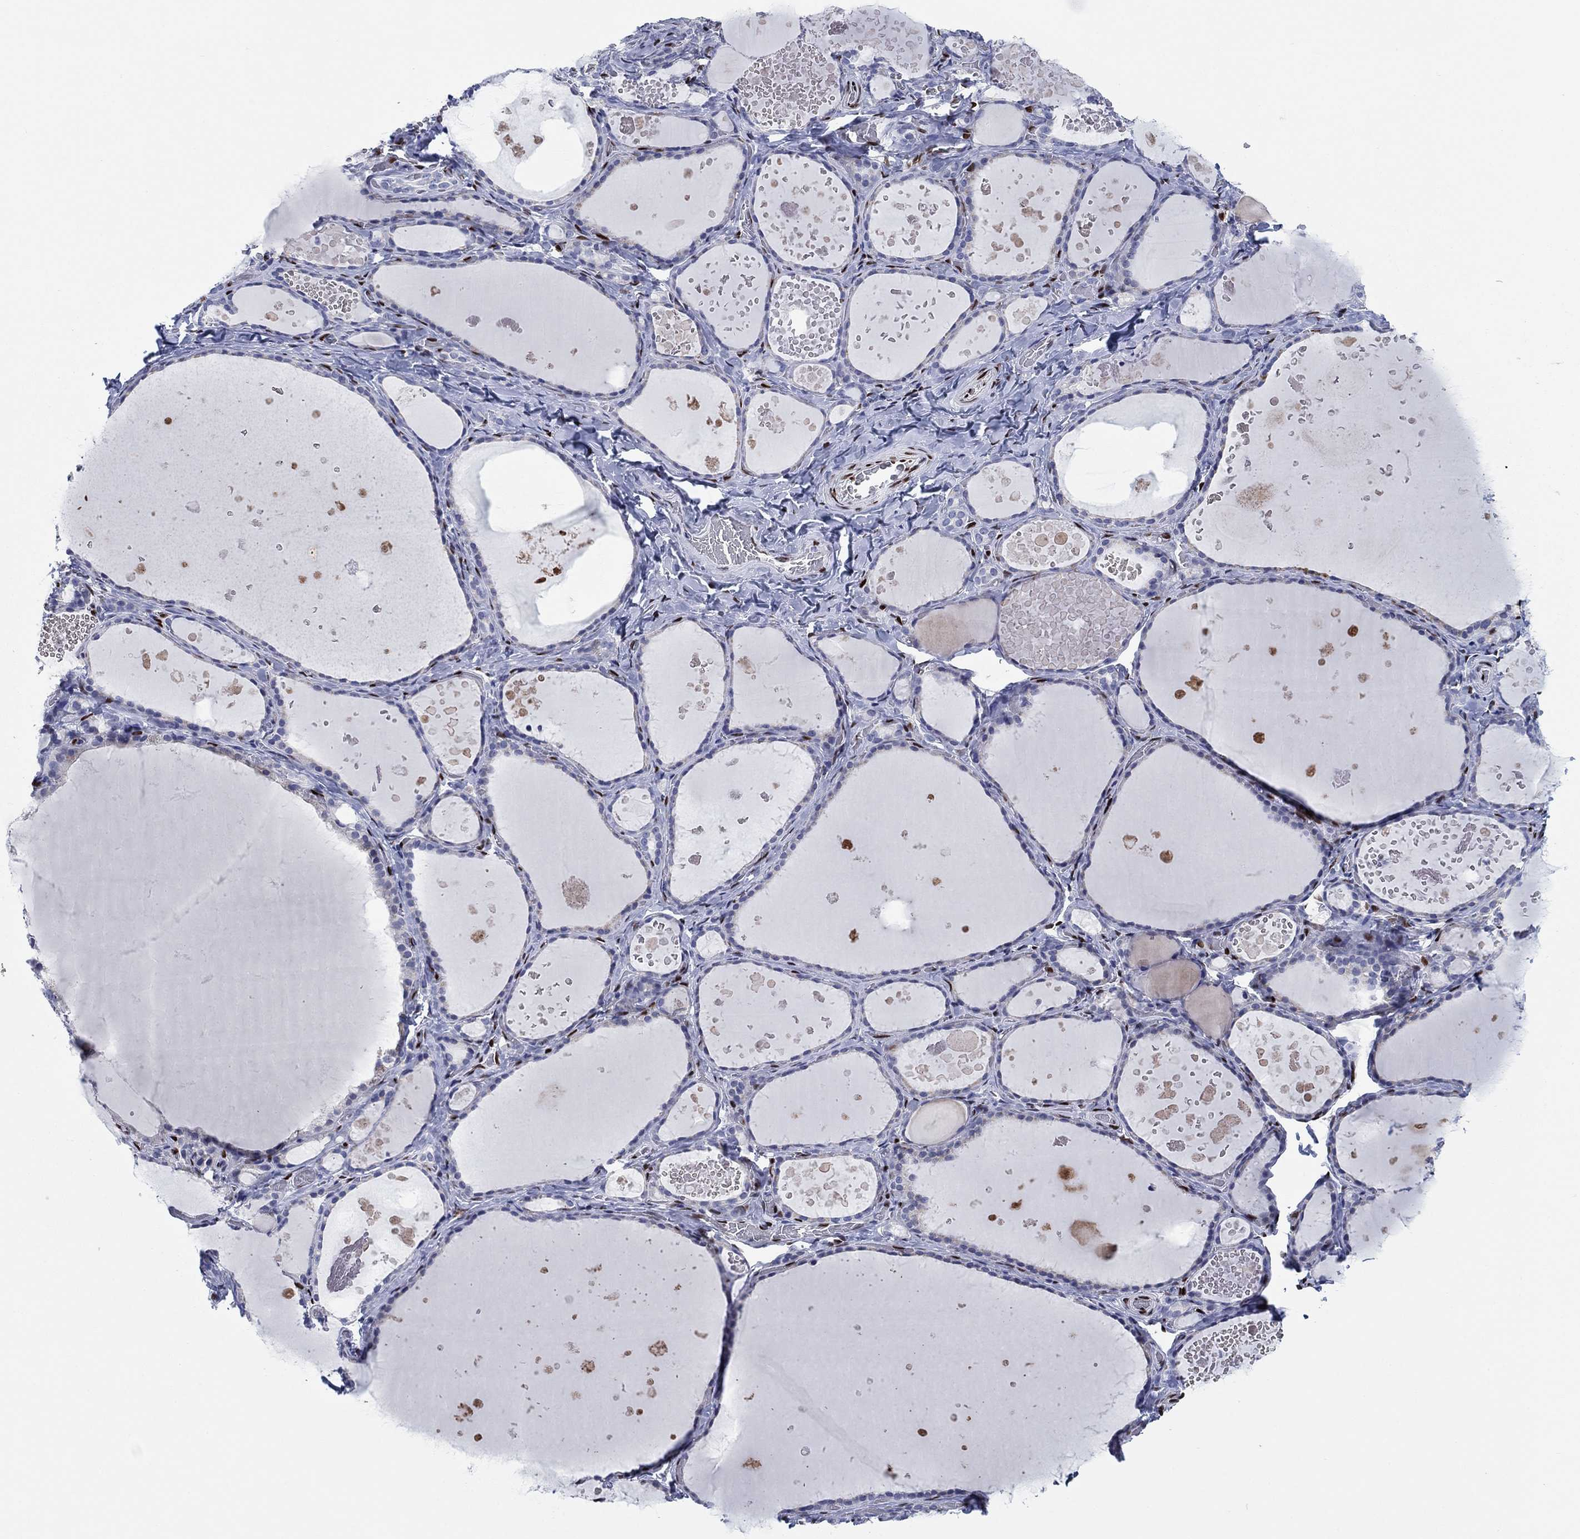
{"staining": {"intensity": "negative", "quantity": "none", "location": "none"}, "tissue": "thyroid gland", "cell_type": "Glandular cells", "image_type": "normal", "snomed": [{"axis": "morphology", "description": "Normal tissue, NOS"}, {"axis": "topography", "description": "Thyroid gland"}], "caption": "Normal thyroid gland was stained to show a protein in brown. There is no significant expression in glandular cells. (IHC, brightfield microscopy, high magnification).", "gene": "ZEB1", "patient": {"sex": "female", "age": 56}}